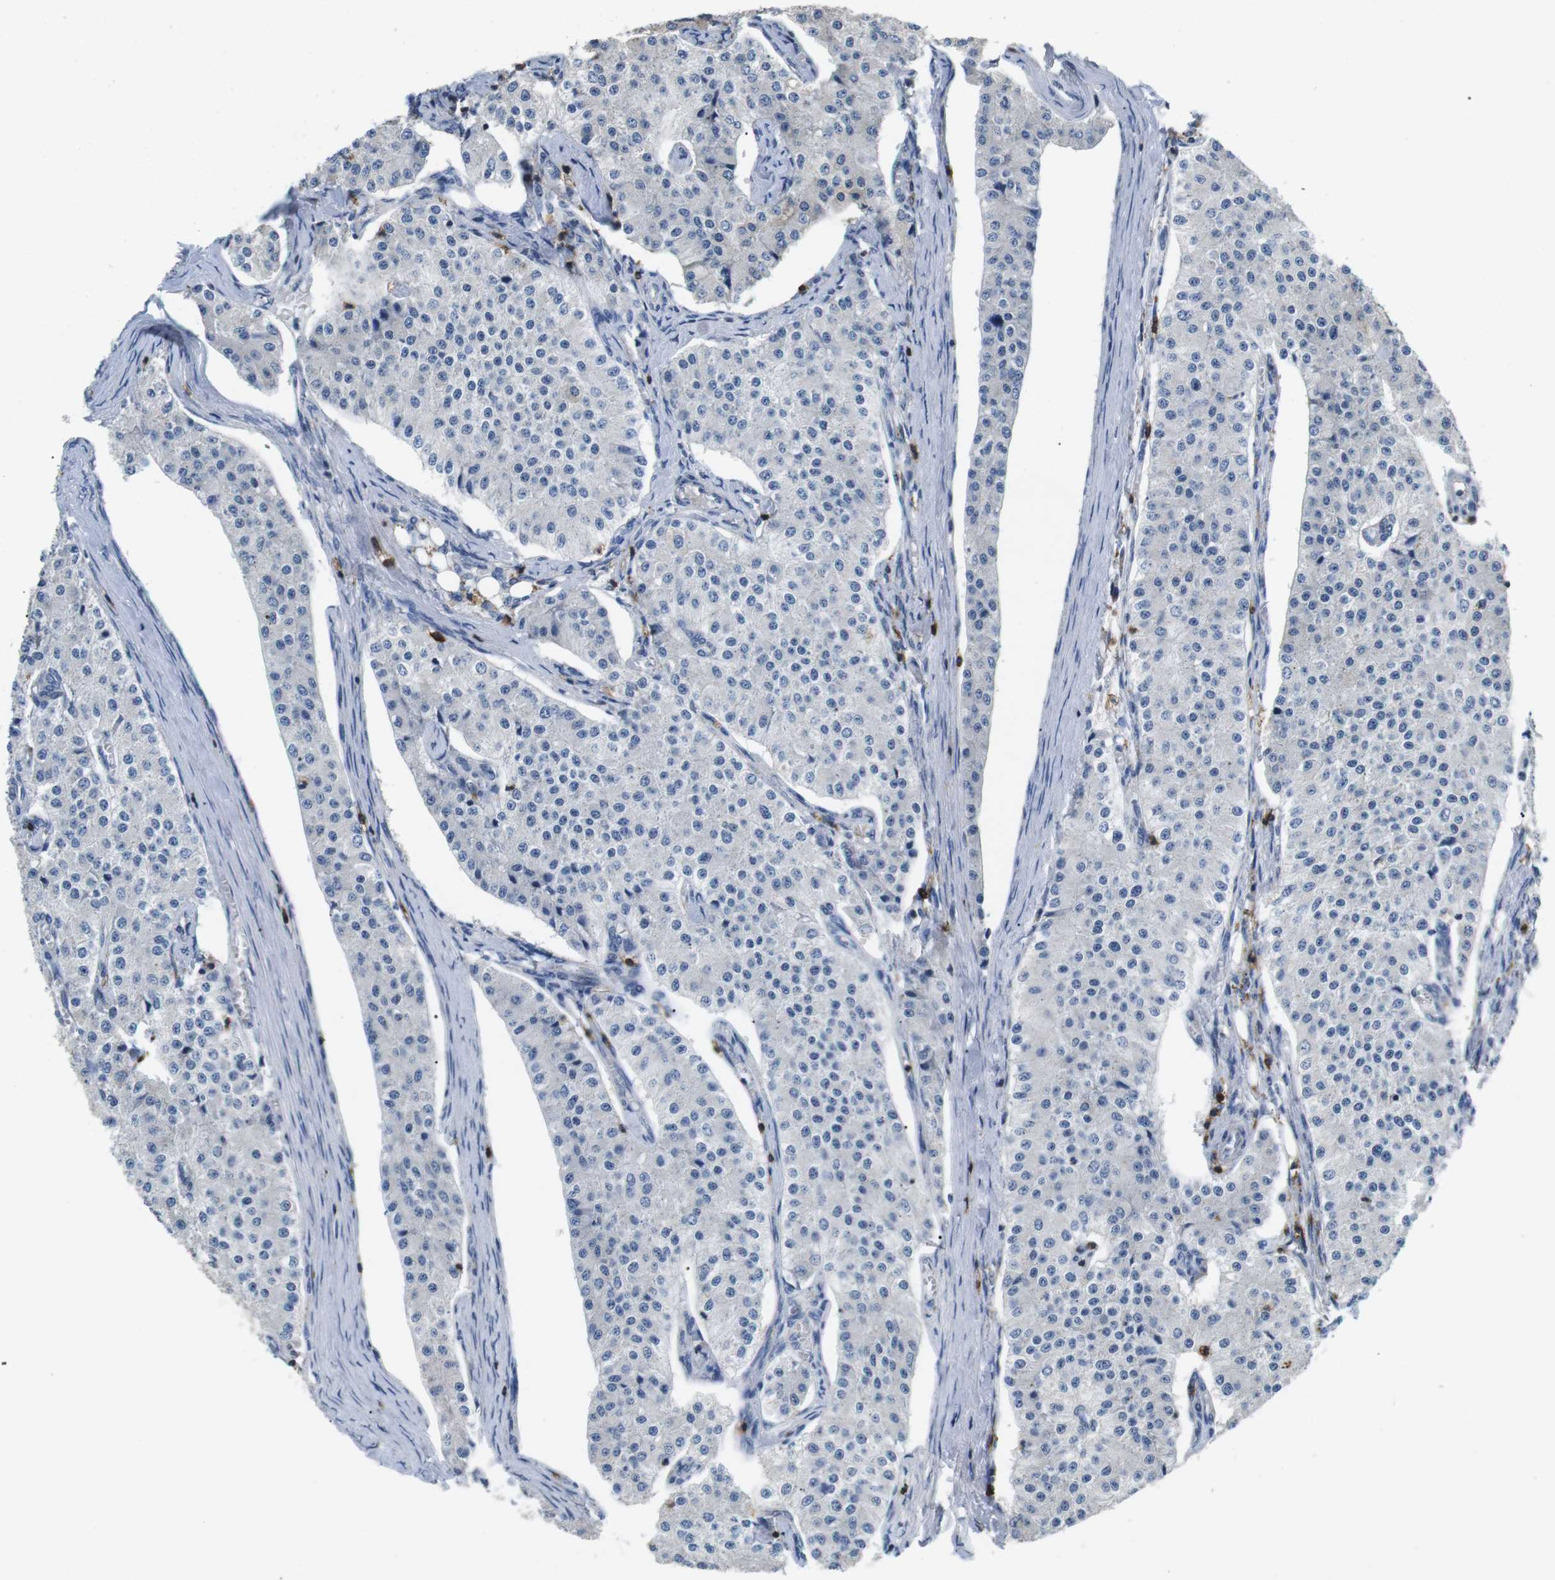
{"staining": {"intensity": "negative", "quantity": "none", "location": "none"}, "tissue": "carcinoid", "cell_type": "Tumor cells", "image_type": "cancer", "snomed": [{"axis": "morphology", "description": "Carcinoid, malignant, NOS"}, {"axis": "topography", "description": "Colon"}], "caption": "The immunohistochemistry (IHC) micrograph has no significant positivity in tumor cells of carcinoid (malignant) tissue.", "gene": "CD6", "patient": {"sex": "female", "age": 52}}